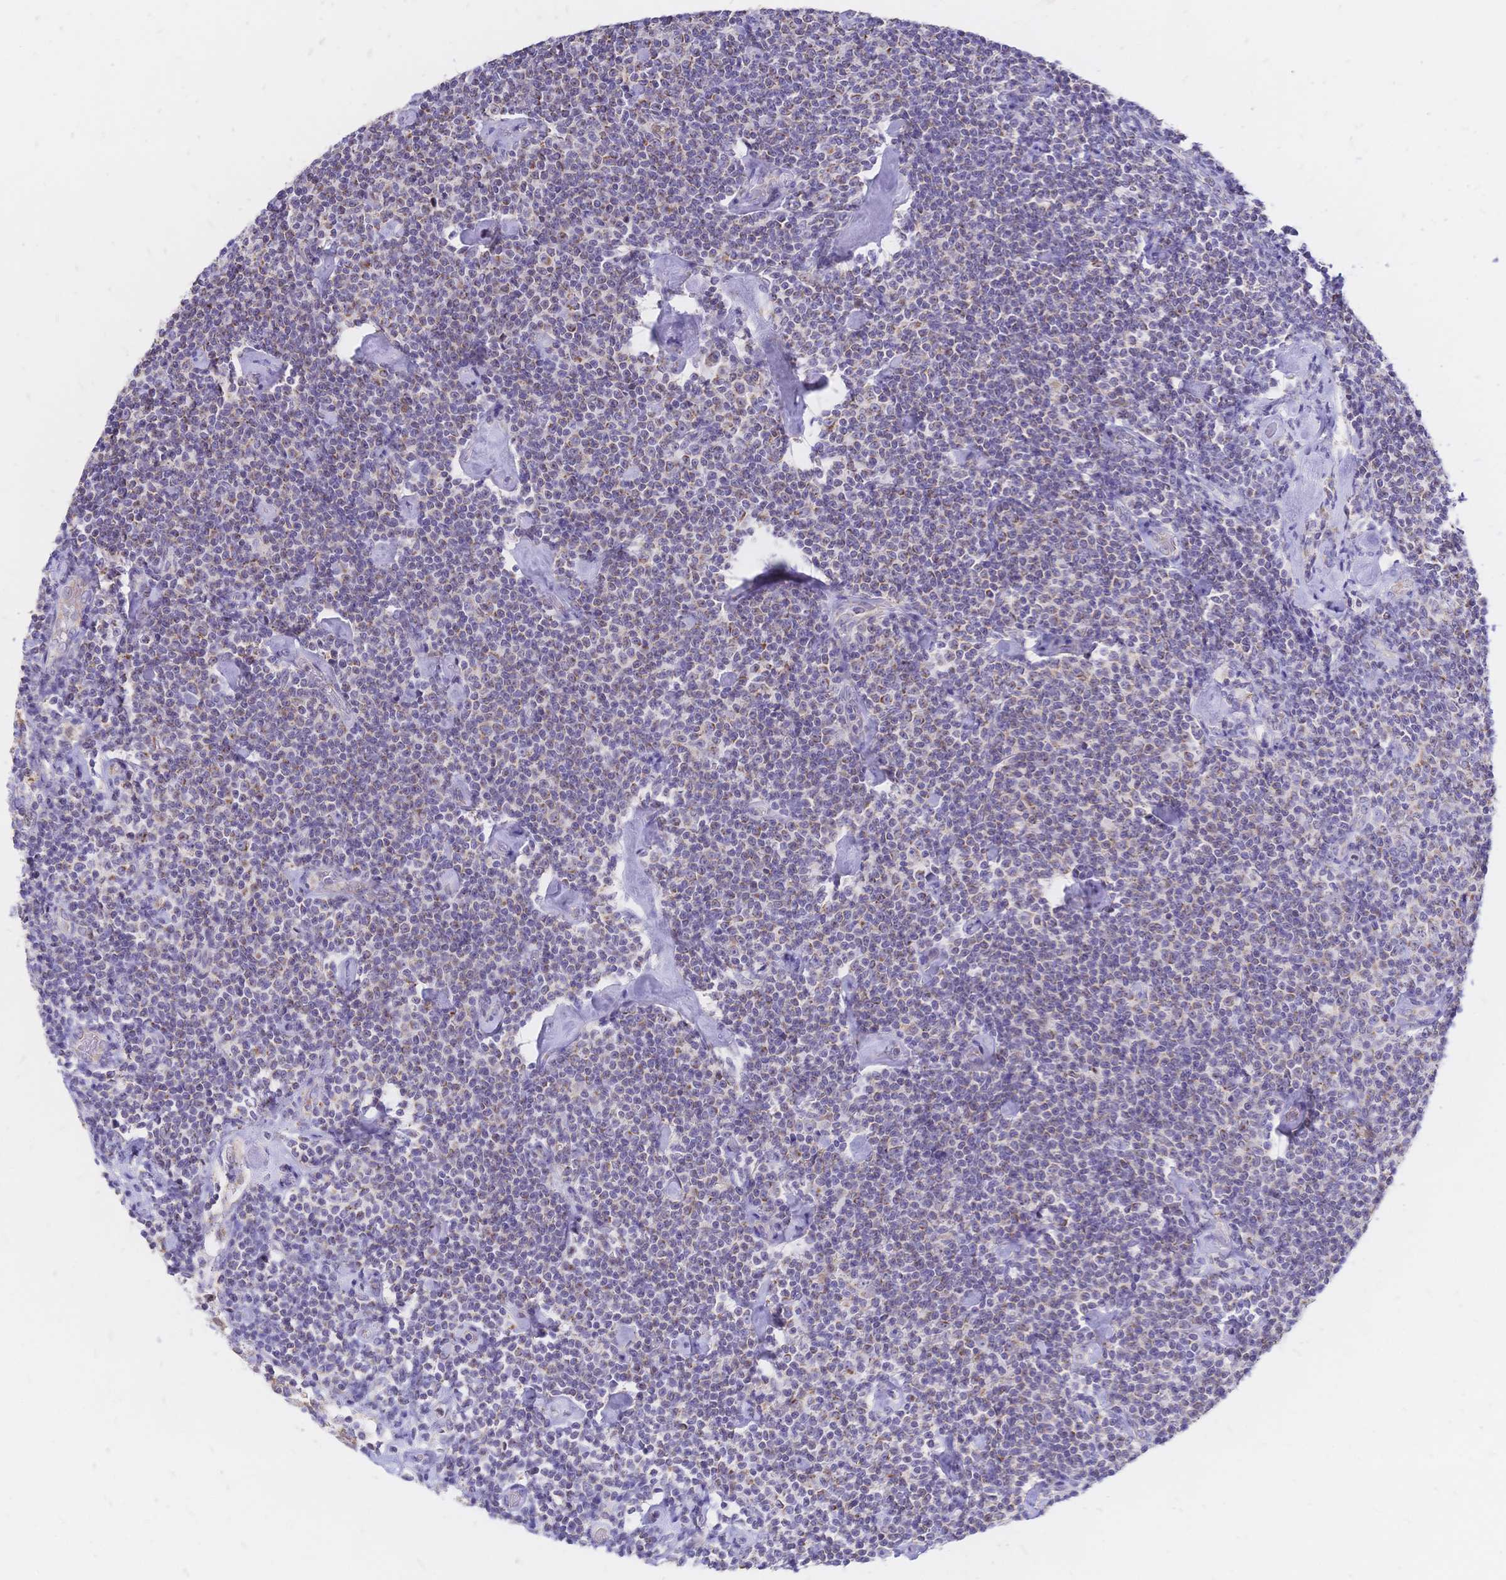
{"staining": {"intensity": "negative", "quantity": "none", "location": "none"}, "tissue": "lymphoma", "cell_type": "Tumor cells", "image_type": "cancer", "snomed": [{"axis": "morphology", "description": "Malignant lymphoma, non-Hodgkin's type, Low grade"}, {"axis": "topography", "description": "Lymph node"}], "caption": "Protein analysis of lymphoma shows no significant staining in tumor cells. Nuclei are stained in blue.", "gene": "CLEC18B", "patient": {"sex": "male", "age": 81}}